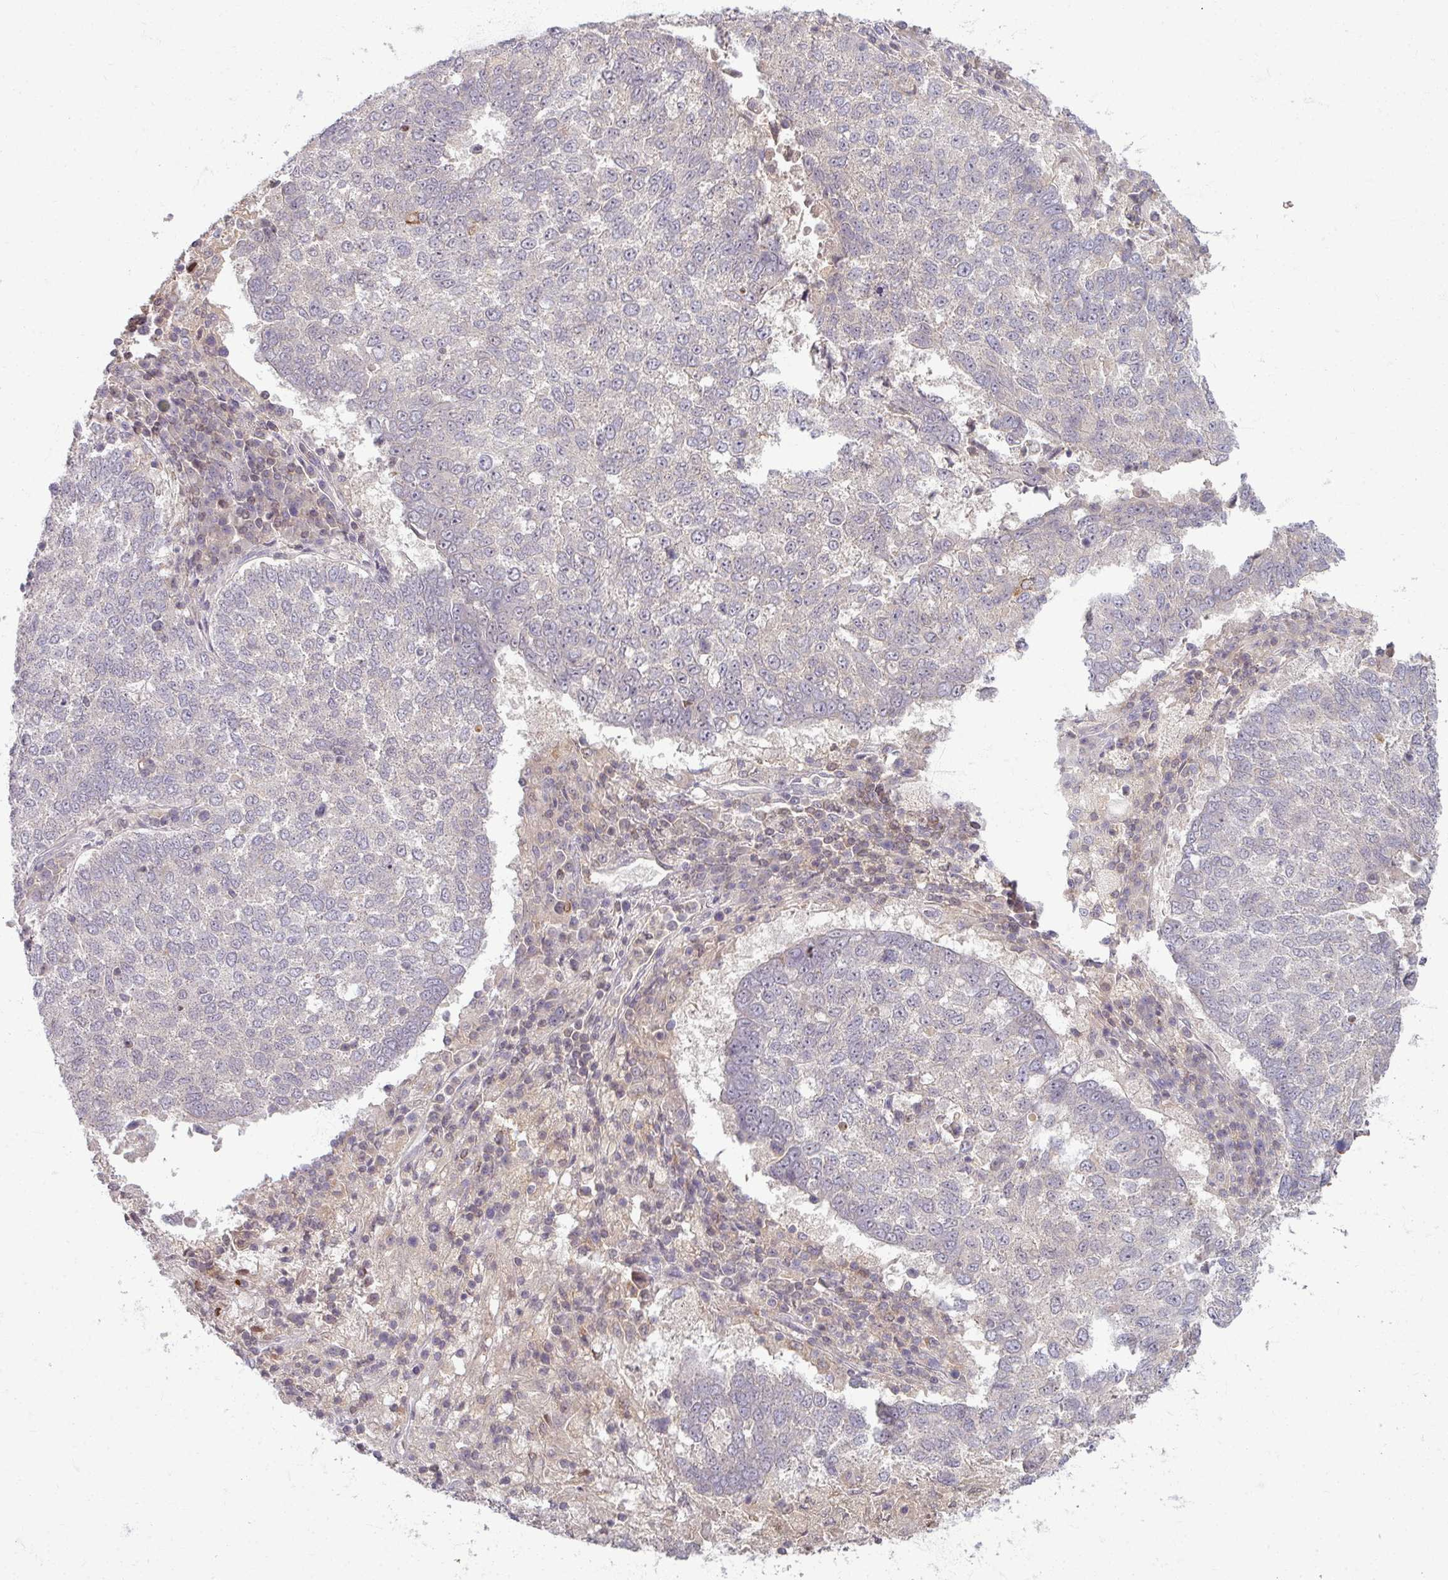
{"staining": {"intensity": "negative", "quantity": "none", "location": "none"}, "tissue": "lung cancer", "cell_type": "Tumor cells", "image_type": "cancer", "snomed": [{"axis": "morphology", "description": "Squamous cell carcinoma, NOS"}, {"axis": "topography", "description": "Lung"}], "caption": "High magnification brightfield microscopy of squamous cell carcinoma (lung) stained with DAB (3,3'-diaminobenzidine) (brown) and counterstained with hematoxylin (blue): tumor cells show no significant staining. (DAB immunohistochemistry, high magnification).", "gene": "TTLL7", "patient": {"sex": "male", "age": 73}}